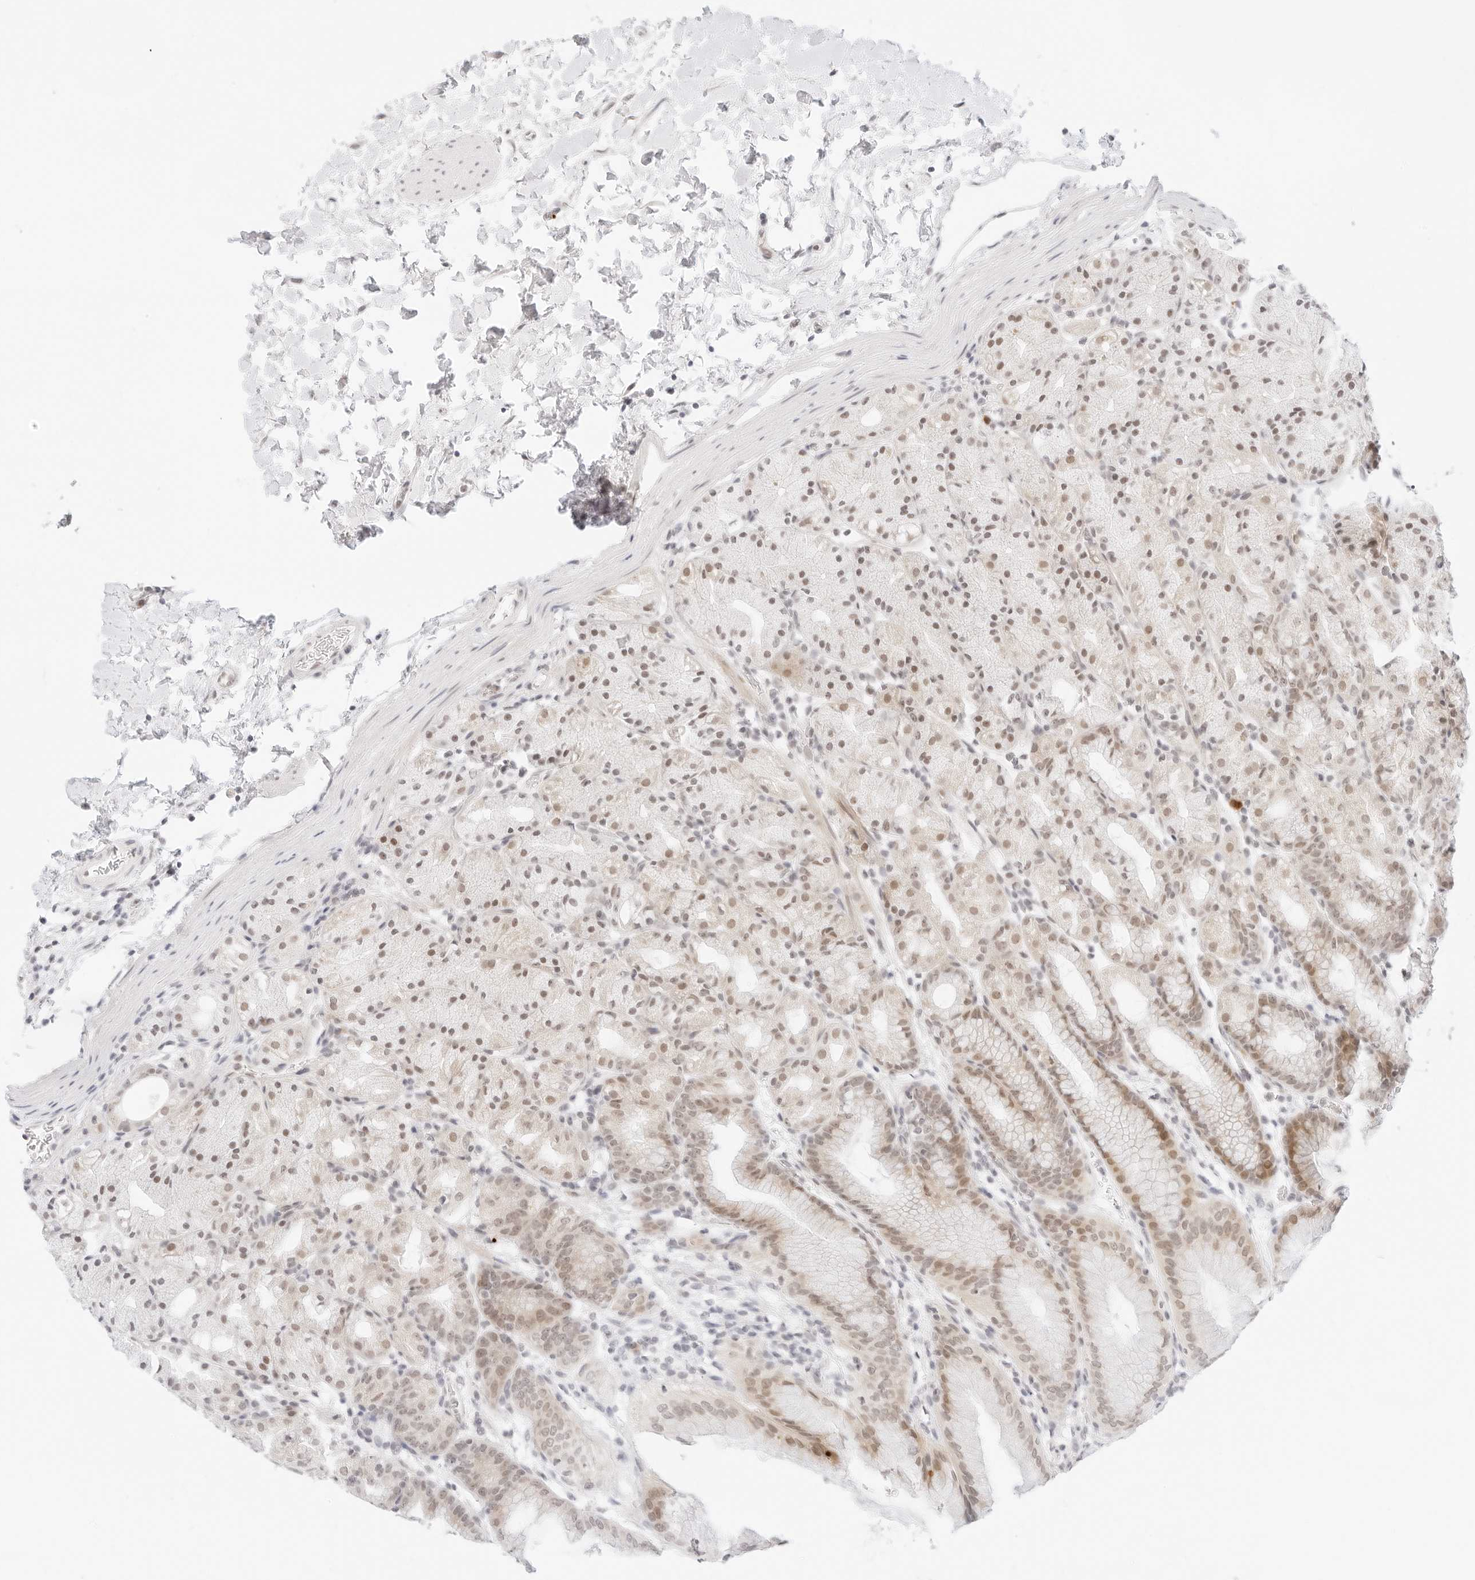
{"staining": {"intensity": "weak", "quantity": "25%-75%", "location": "nuclear"}, "tissue": "stomach", "cell_type": "Glandular cells", "image_type": "normal", "snomed": [{"axis": "morphology", "description": "Normal tissue, NOS"}, {"axis": "topography", "description": "Stomach, upper"}], "caption": "Protein expression analysis of normal human stomach reveals weak nuclear positivity in approximately 25%-75% of glandular cells.", "gene": "POLR3C", "patient": {"sex": "male", "age": 48}}